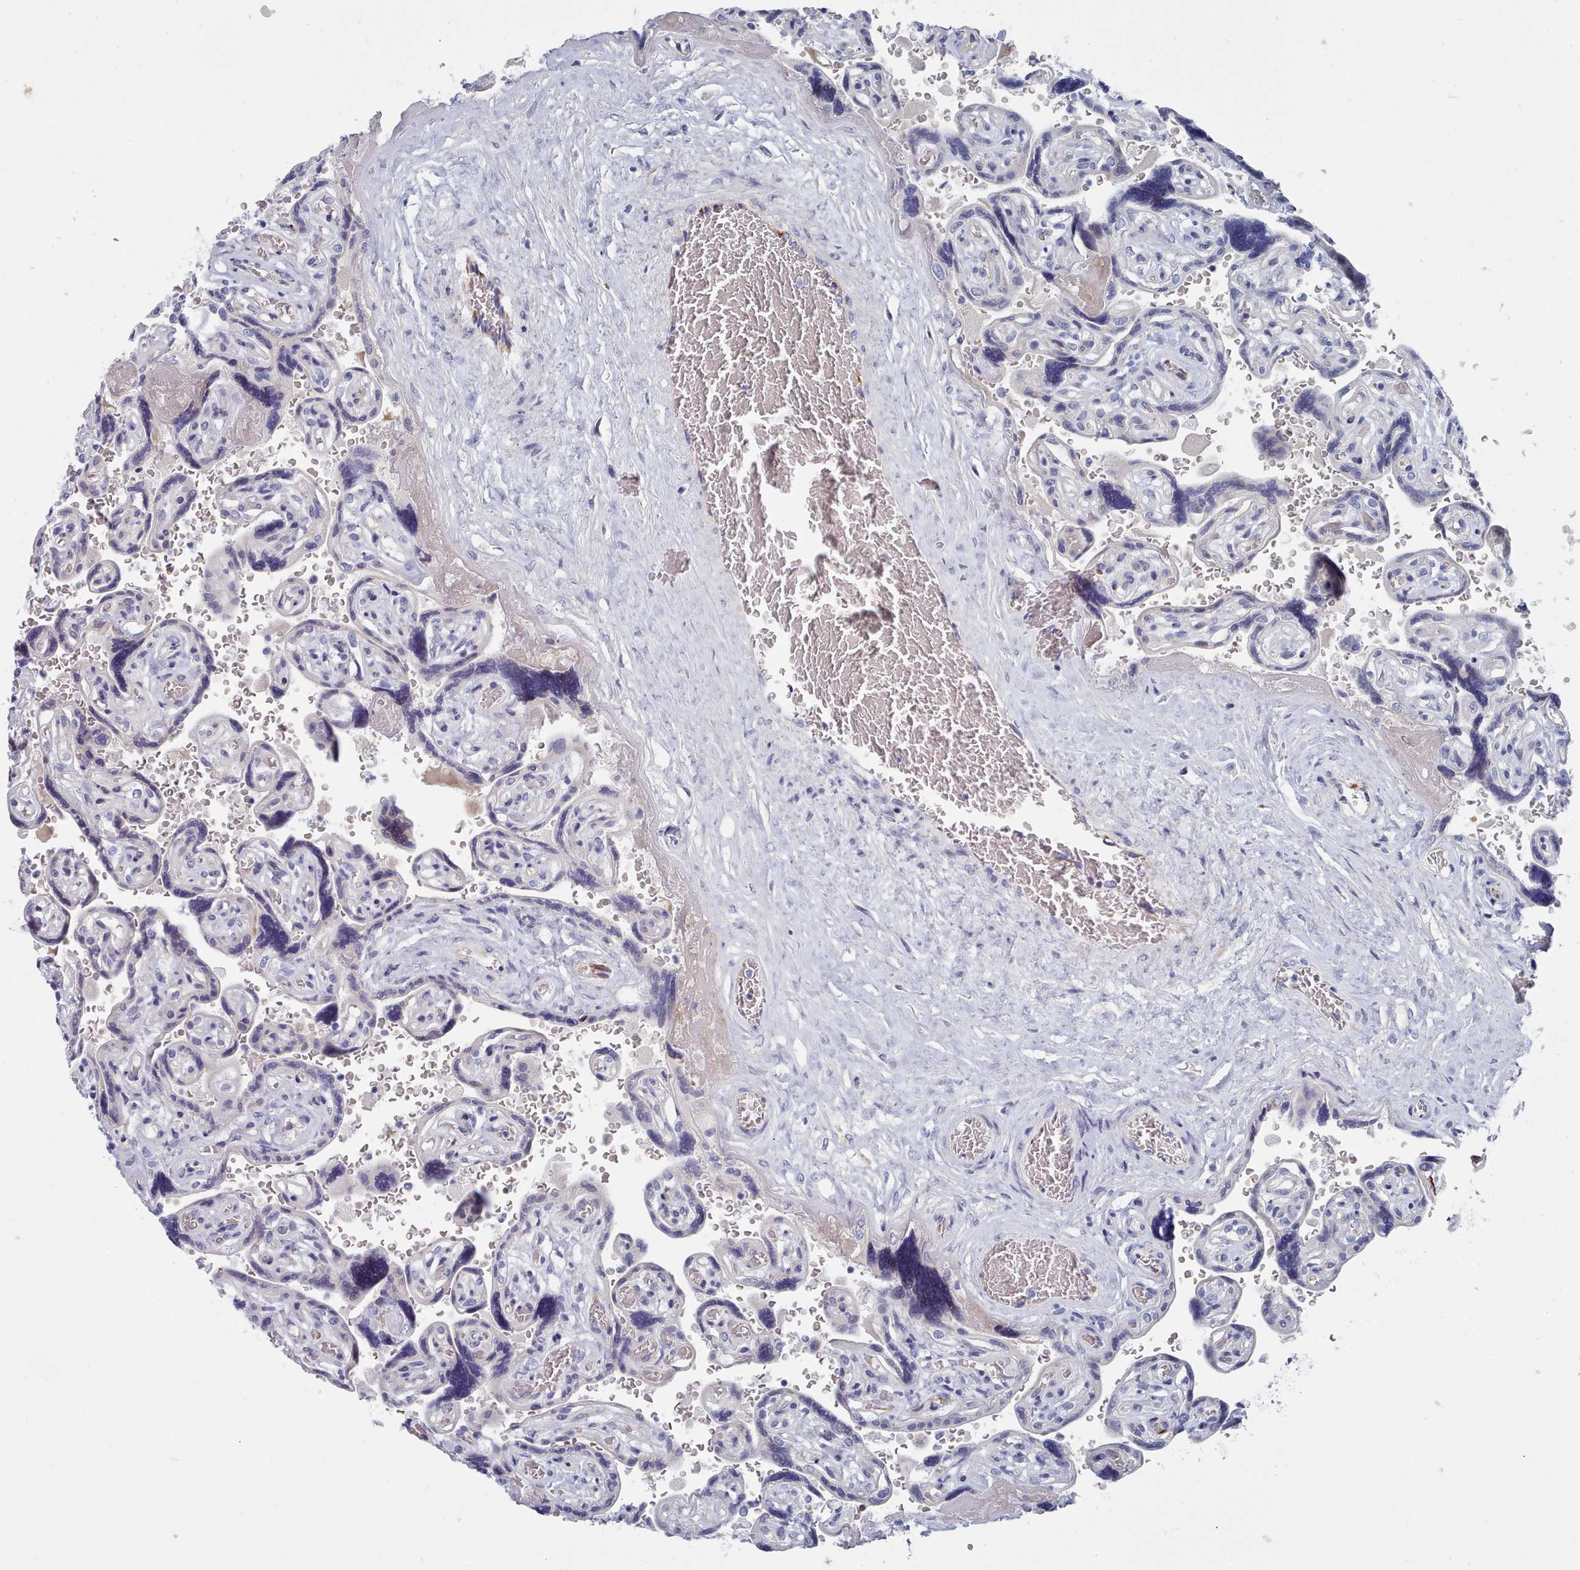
{"staining": {"intensity": "negative", "quantity": "none", "location": "none"}, "tissue": "placenta", "cell_type": "Decidual cells", "image_type": "normal", "snomed": [{"axis": "morphology", "description": "Normal tissue, NOS"}, {"axis": "topography", "description": "Placenta"}], "caption": "High magnification brightfield microscopy of benign placenta stained with DAB (3,3'-diaminobenzidine) (brown) and counterstained with hematoxylin (blue): decidual cells show no significant positivity. (IHC, brightfield microscopy, high magnification).", "gene": "ENSG00000285188", "patient": {"sex": "female", "age": 32}}